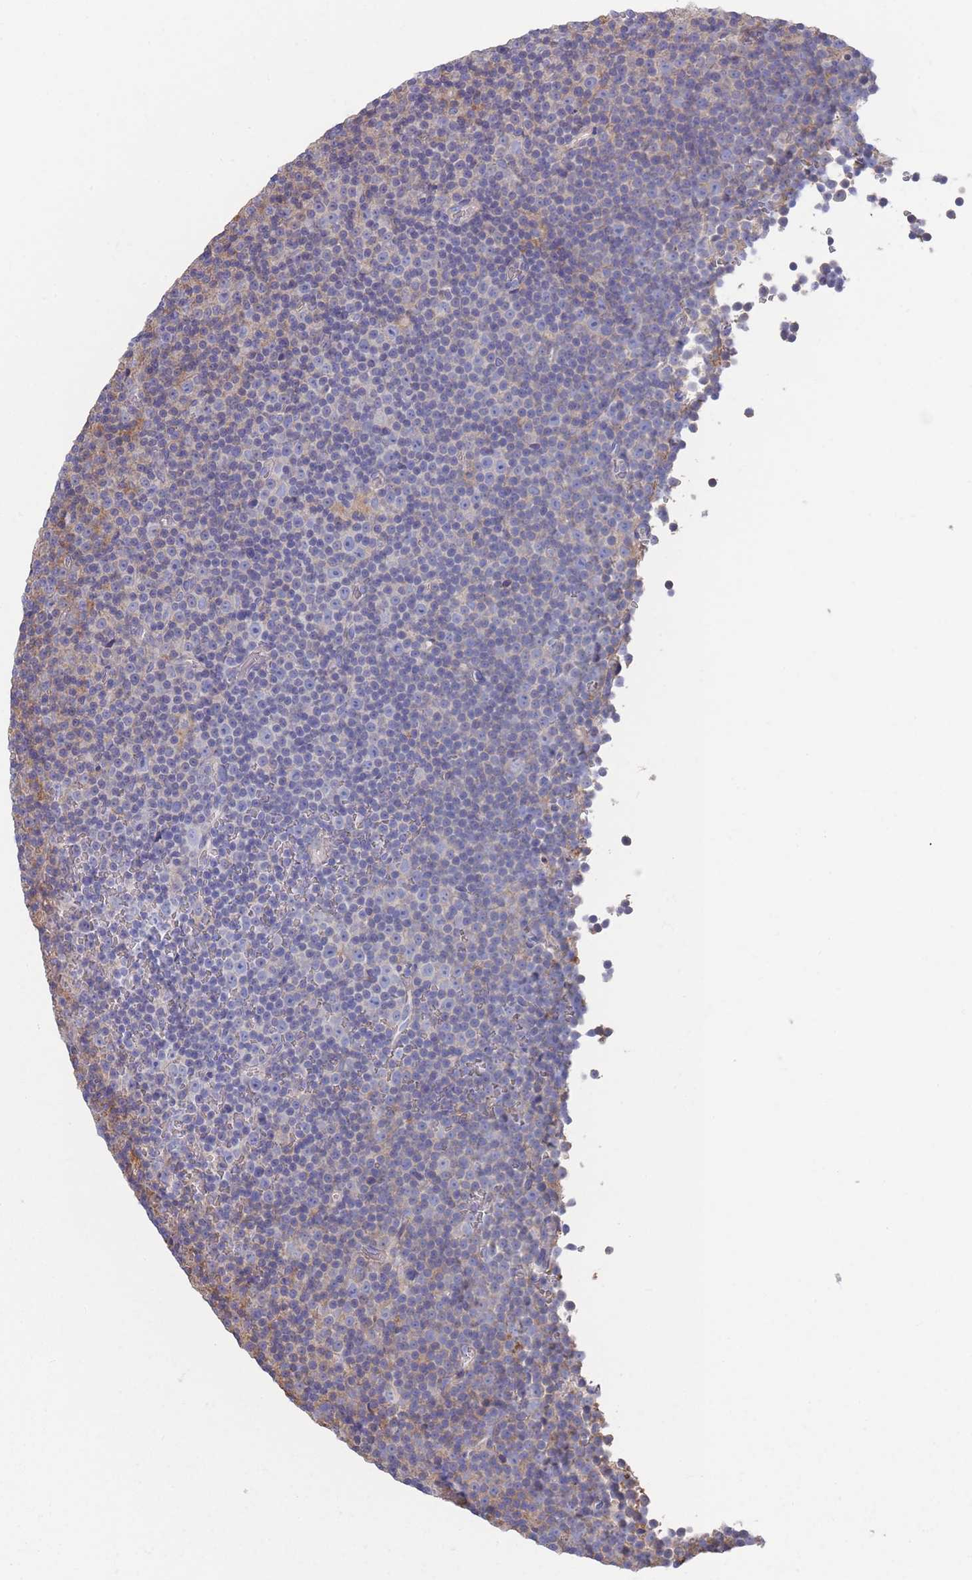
{"staining": {"intensity": "negative", "quantity": "none", "location": "none"}, "tissue": "lymphoma", "cell_type": "Tumor cells", "image_type": "cancer", "snomed": [{"axis": "morphology", "description": "Malignant lymphoma, non-Hodgkin's type, Low grade"}, {"axis": "topography", "description": "Lymph node"}], "caption": "DAB immunohistochemical staining of human low-grade malignant lymphoma, non-Hodgkin's type reveals no significant expression in tumor cells. (DAB (3,3'-diaminobenzidine) IHC visualized using brightfield microscopy, high magnification).", "gene": "SCCPDH", "patient": {"sex": "female", "age": 67}}